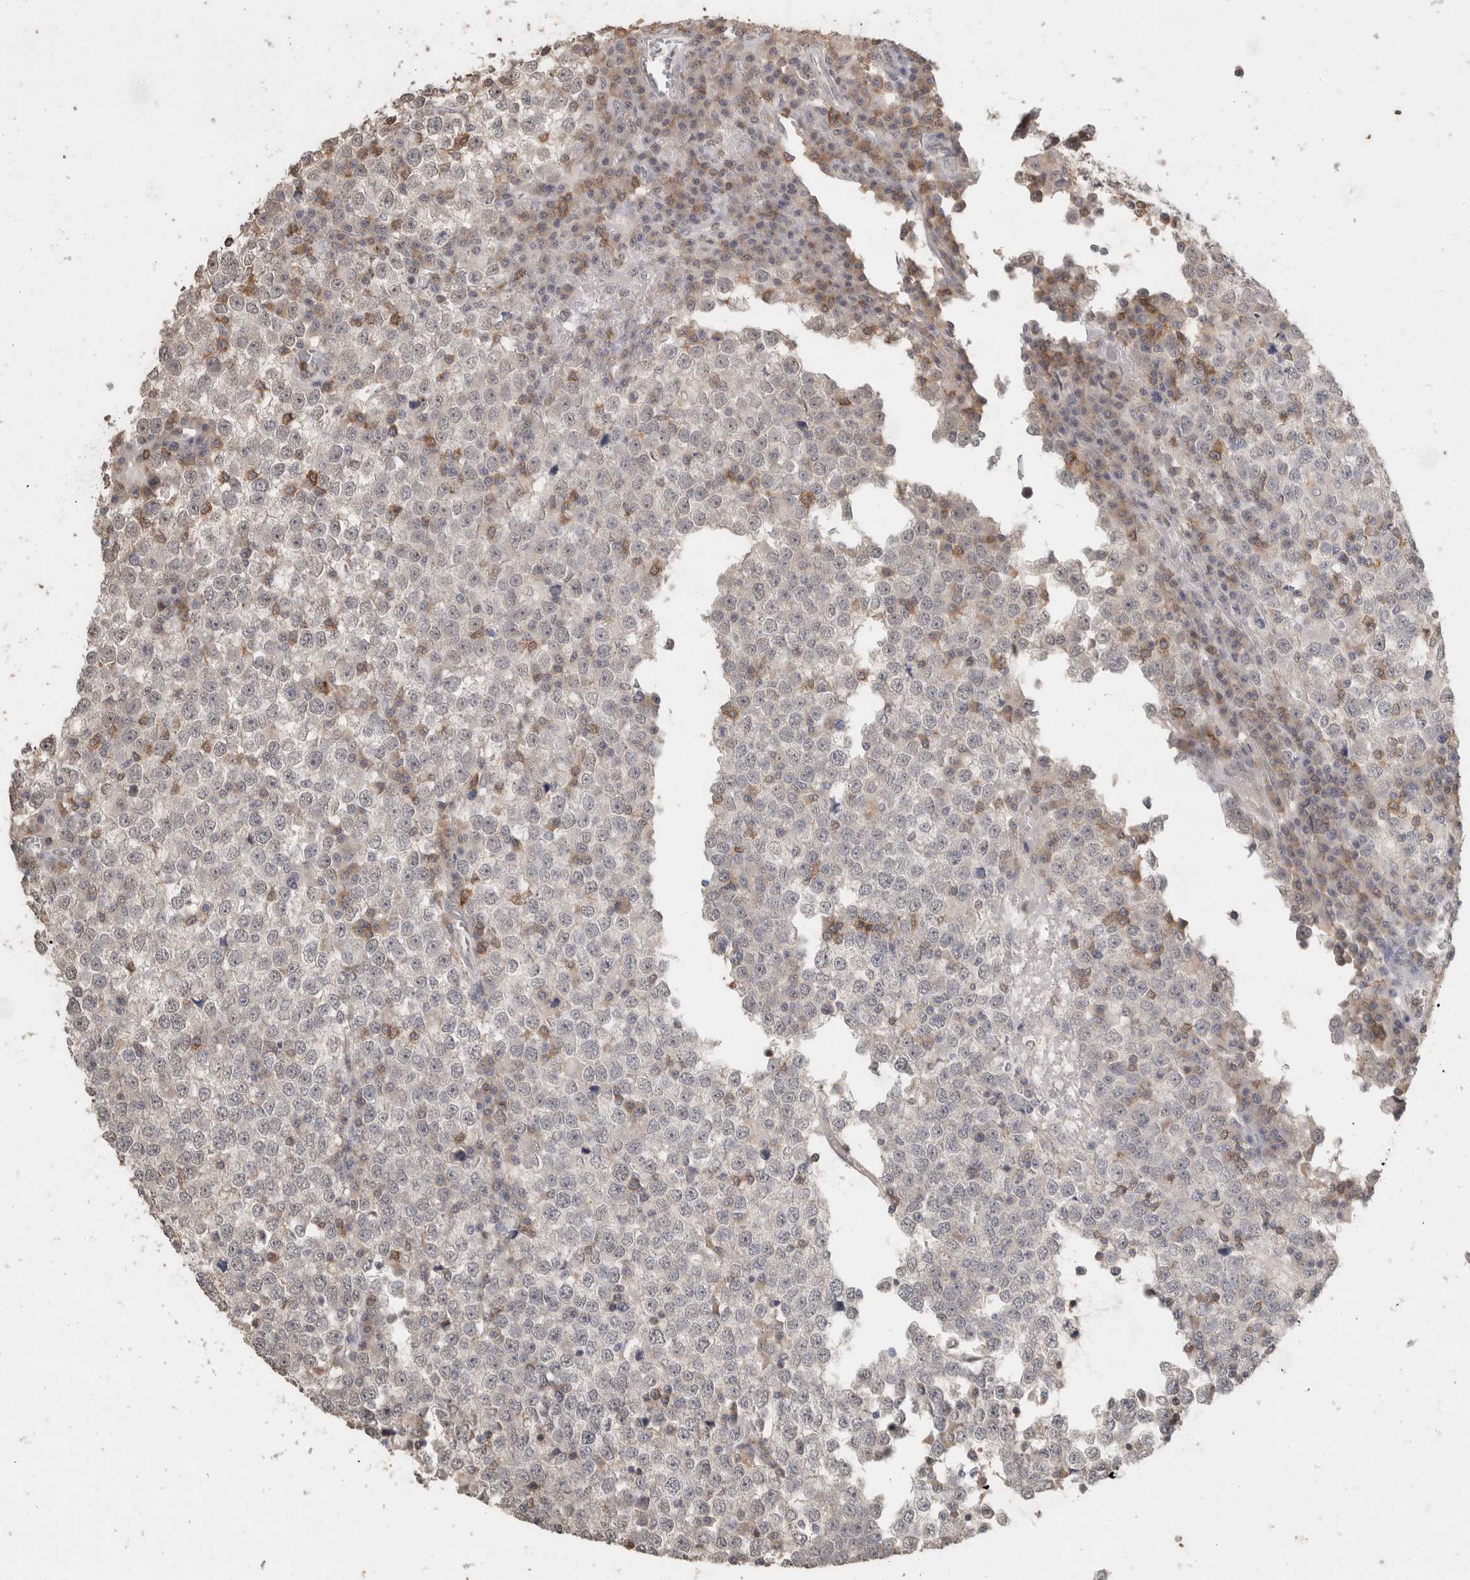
{"staining": {"intensity": "negative", "quantity": "none", "location": "none"}, "tissue": "testis cancer", "cell_type": "Tumor cells", "image_type": "cancer", "snomed": [{"axis": "morphology", "description": "Seminoma, NOS"}, {"axis": "topography", "description": "Testis"}], "caption": "This is an immunohistochemistry micrograph of human testis cancer. There is no staining in tumor cells.", "gene": "TRAT1", "patient": {"sex": "male", "age": 65}}